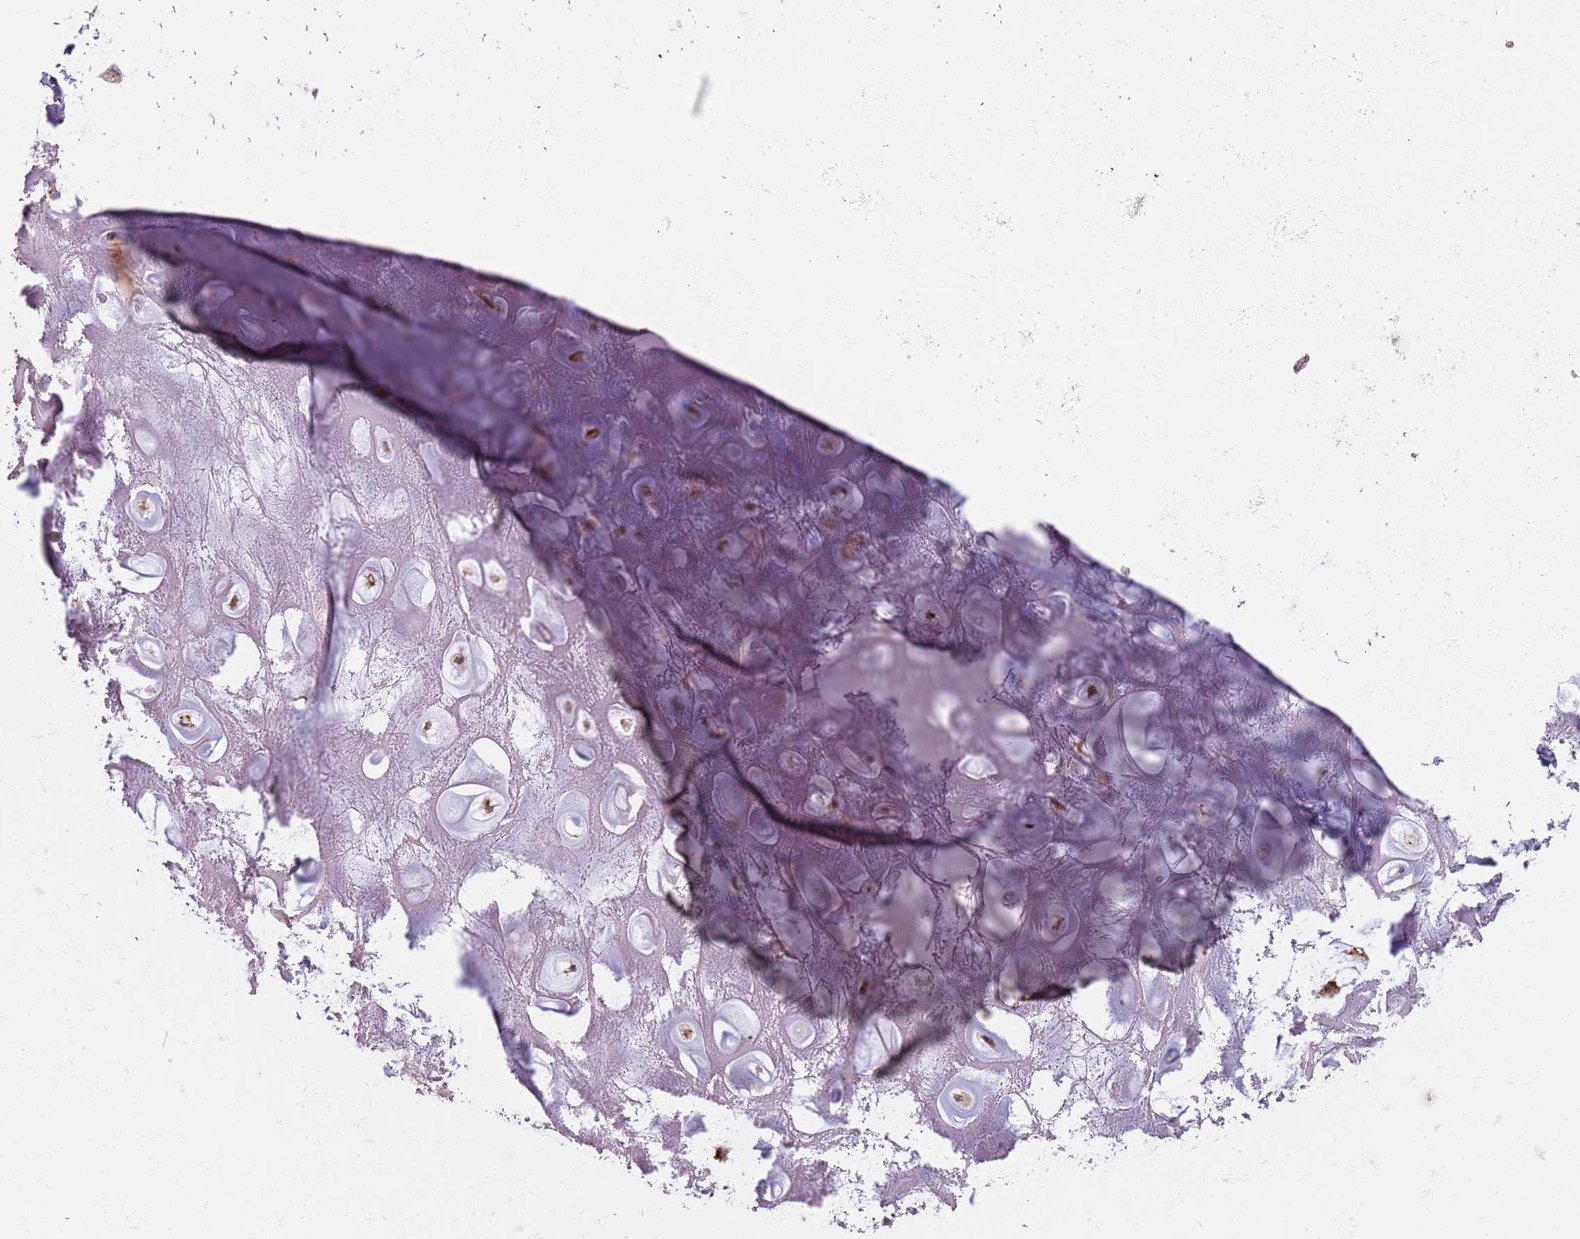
{"staining": {"intensity": "moderate", "quantity": "25%-75%", "location": "cytoplasmic/membranous"}, "tissue": "adipose tissue", "cell_type": "Adipocytes", "image_type": "normal", "snomed": [{"axis": "morphology", "description": "Normal tissue, NOS"}, {"axis": "topography", "description": "Cartilage tissue"}], "caption": "This is a micrograph of immunohistochemistry staining of benign adipose tissue, which shows moderate staining in the cytoplasmic/membranous of adipocytes.", "gene": "PROKR2", "patient": {"sex": "male", "age": 81}}